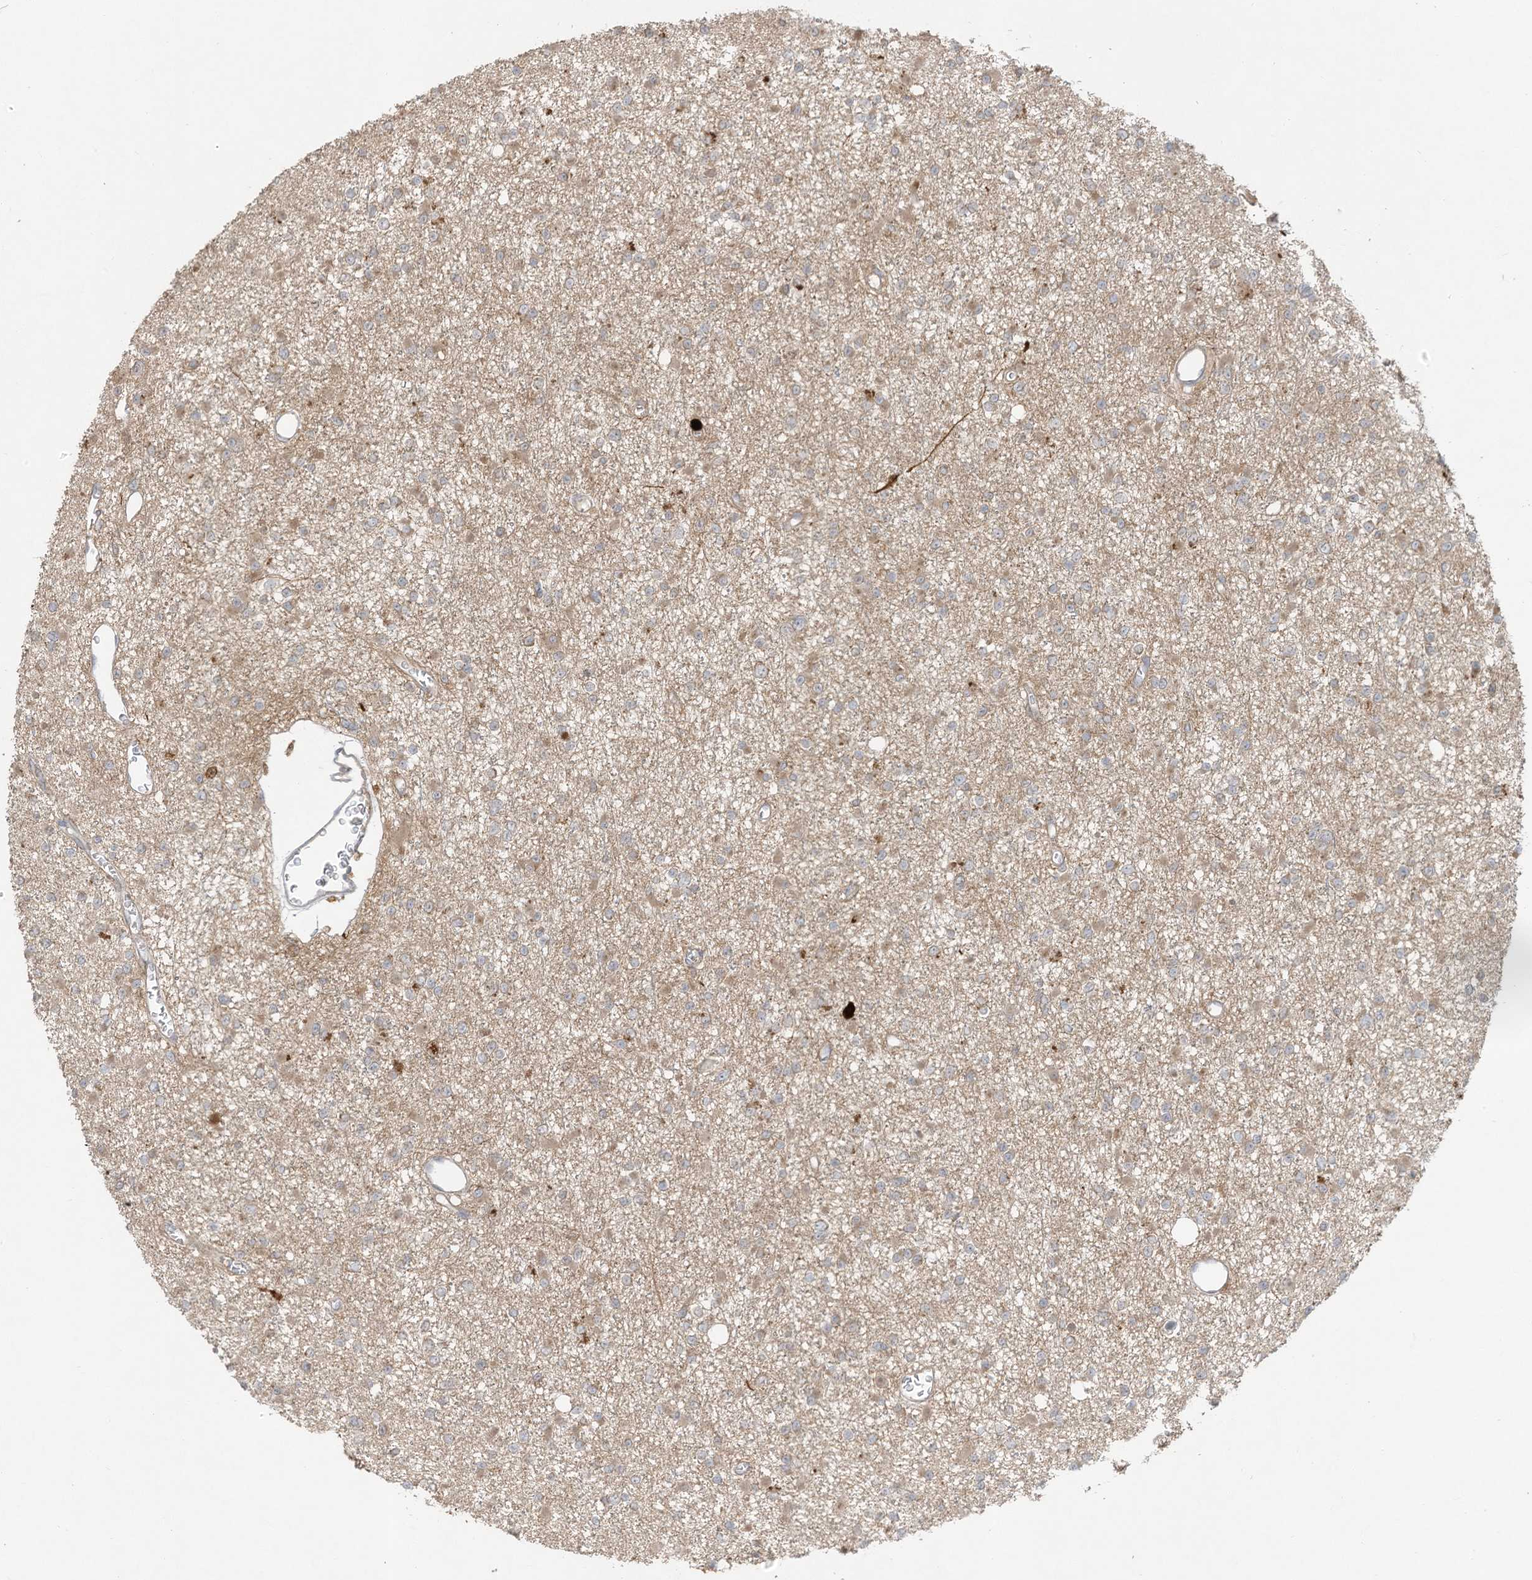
{"staining": {"intensity": "weak", "quantity": "<25%", "location": "cytoplasmic/membranous"}, "tissue": "glioma", "cell_type": "Tumor cells", "image_type": "cancer", "snomed": [{"axis": "morphology", "description": "Glioma, malignant, Low grade"}, {"axis": "topography", "description": "Brain"}], "caption": "Image shows no significant protein expression in tumor cells of glioma. Nuclei are stained in blue.", "gene": "LDAH", "patient": {"sex": "female", "age": 22}}